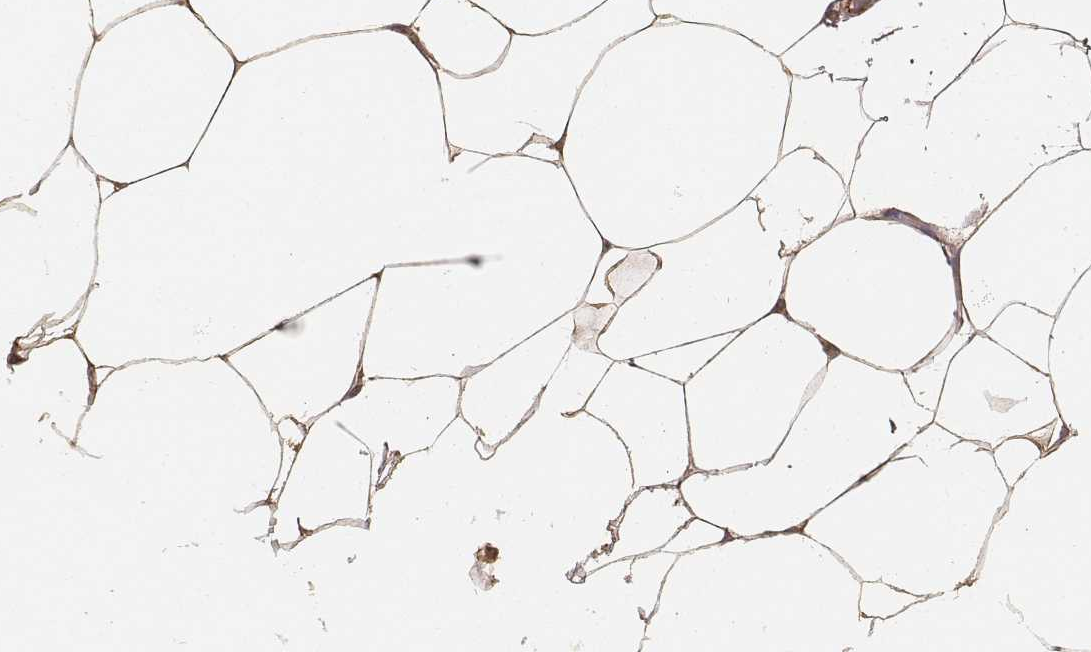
{"staining": {"intensity": "moderate", "quantity": ">75%", "location": "cytoplasmic/membranous"}, "tissue": "breast", "cell_type": "Adipocytes", "image_type": "normal", "snomed": [{"axis": "morphology", "description": "Normal tissue, NOS"}, {"axis": "topography", "description": "Breast"}], "caption": "IHC (DAB (3,3'-diaminobenzidine)) staining of unremarkable breast demonstrates moderate cytoplasmic/membranous protein expression in about >75% of adipocytes.", "gene": "CARS1", "patient": {"sex": "female", "age": 32}}